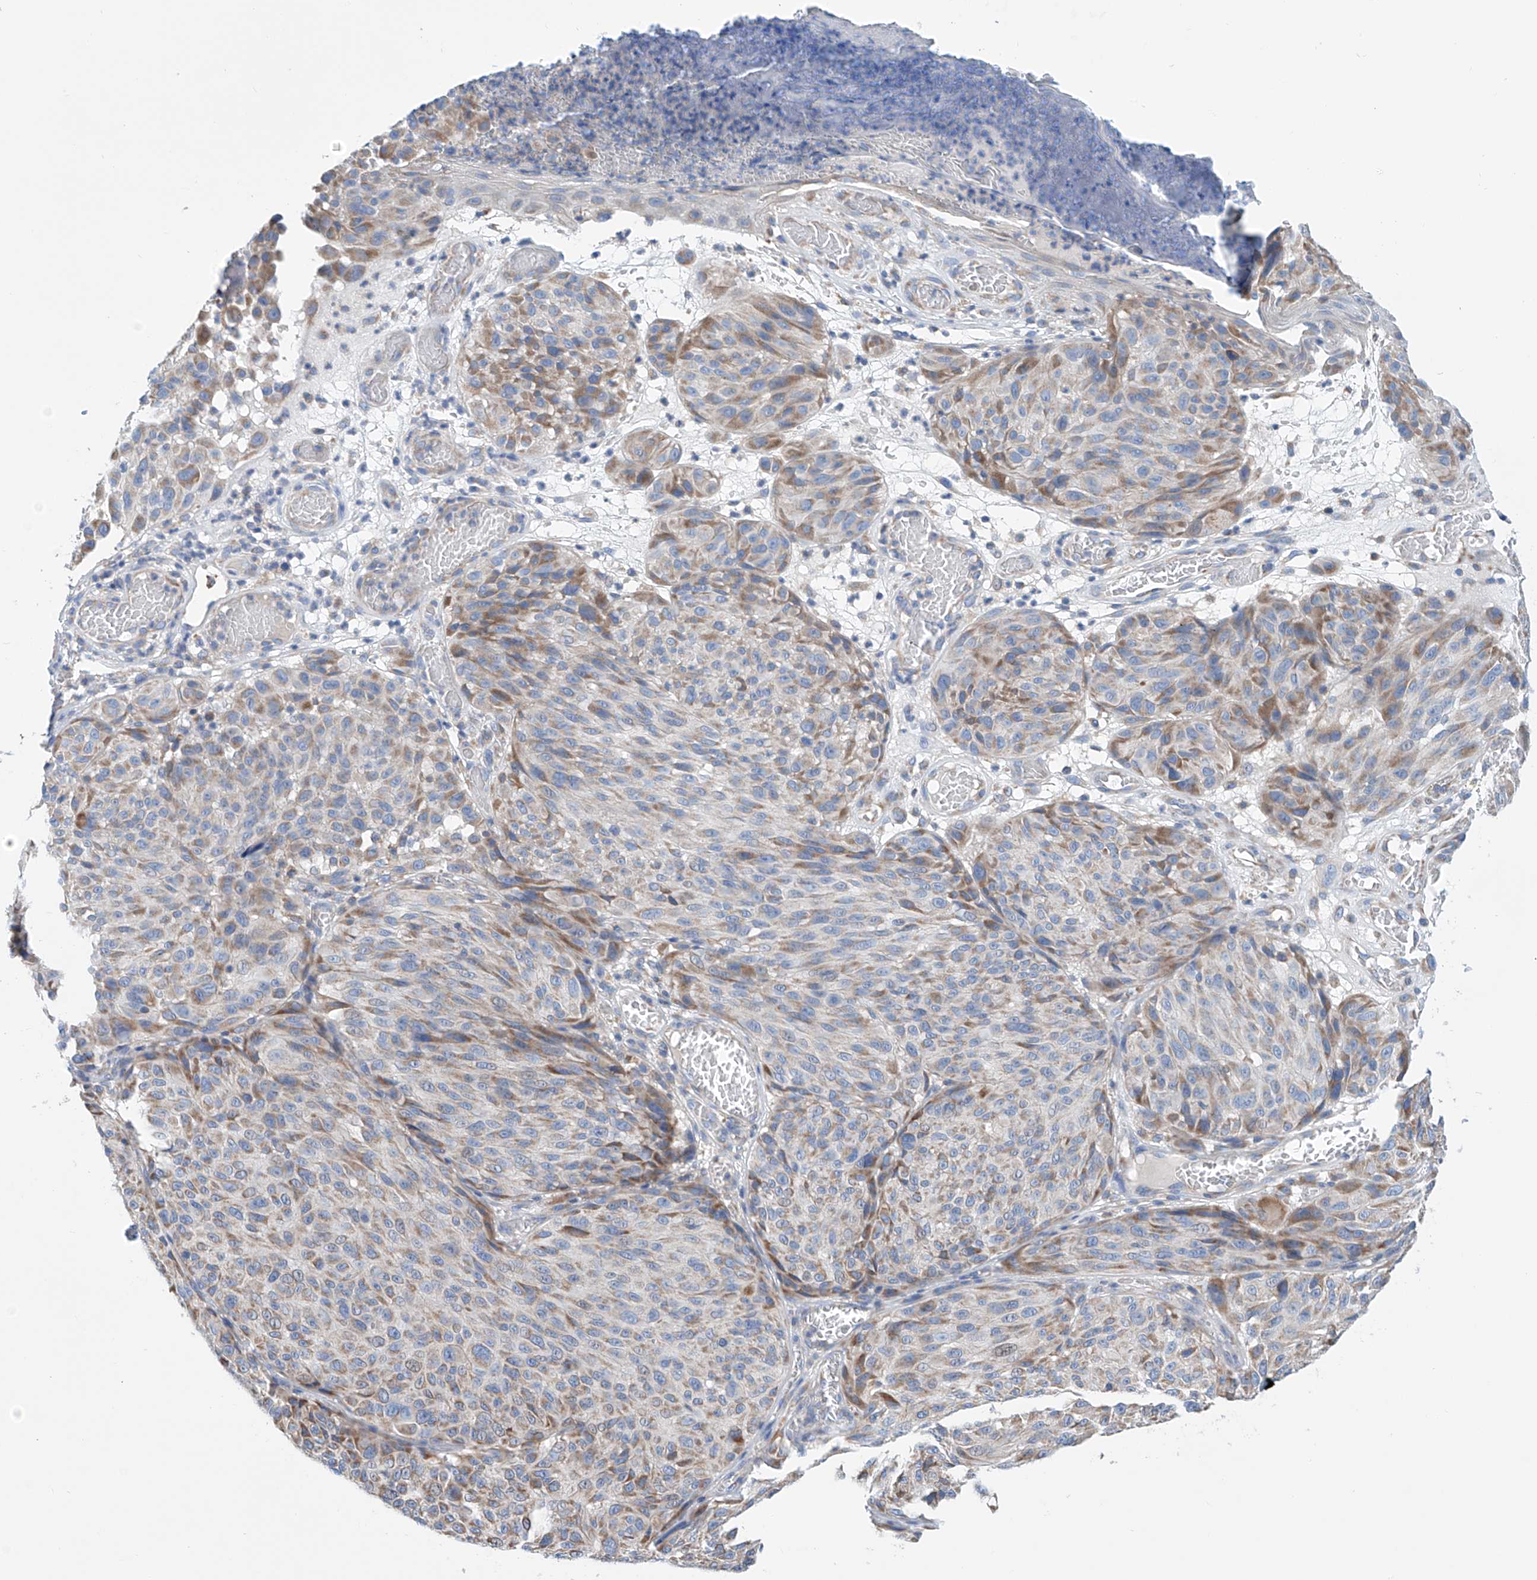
{"staining": {"intensity": "moderate", "quantity": "<25%", "location": "cytoplasmic/membranous"}, "tissue": "melanoma", "cell_type": "Tumor cells", "image_type": "cancer", "snomed": [{"axis": "morphology", "description": "Malignant melanoma, NOS"}, {"axis": "topography", "description": "Skin"}], "caption": "Protein analysis of melanoma tissue demonstrates moderate cytoplasmic/membranous expression in about <25% of tumor cells. Using DAB (3,3'-diaminobenzidine) (brown) and hematoxylin (blue) stains, captured at high magnification using brightfield microscopy.", "gene": "MAD2L1", "patient": {"sex": "male", "age": 83}}